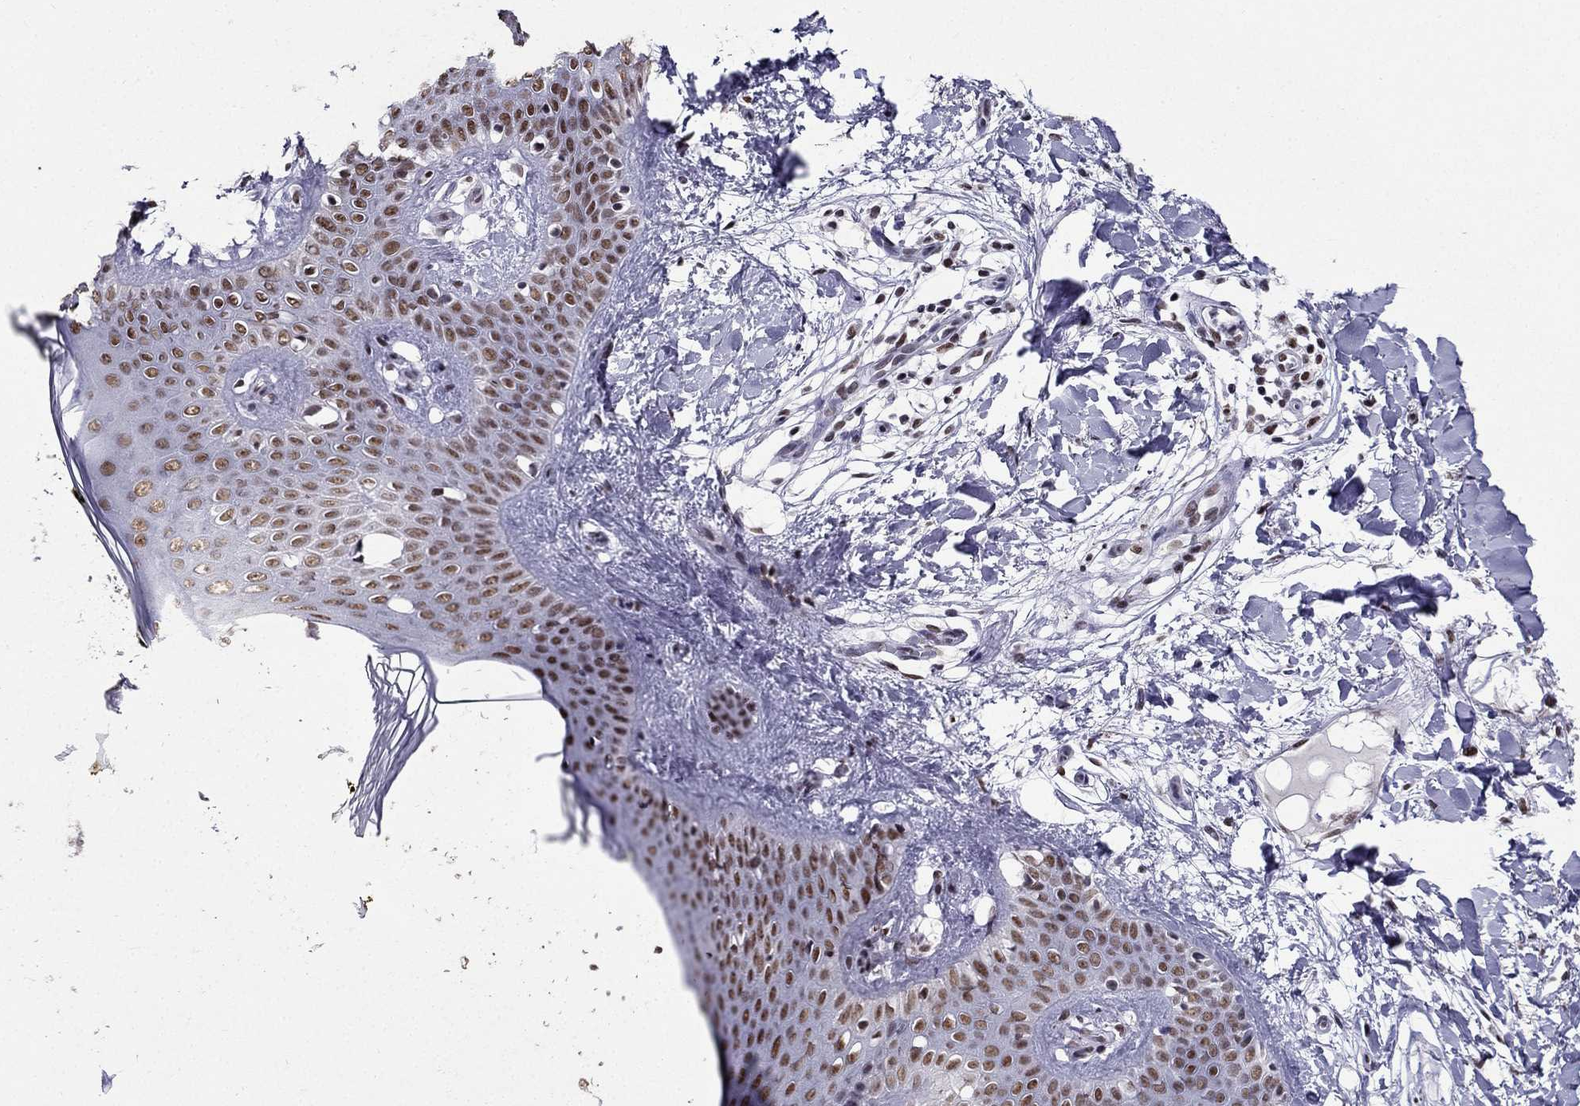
{"staining": {"intensity": "weak", "quantity": ">75%", "location": "nuclear"}, "tissue": "skin", "cell_type": "Fibroblasts", "image_type": "normal", "snomed": [{"axis": "morphology", "description": "Normal tissue, NOS"}, {"axis": "topography", "description": "Skin"}], "caption": "Unremarkable skin exhibits weak nuclear positivity in about >75% of fibroblasts (brown staining indicates protein expression, while blue staining denotes nuclei)..", "gene": "ZNF420", "patient": {"sex": "female", "age": 34}}